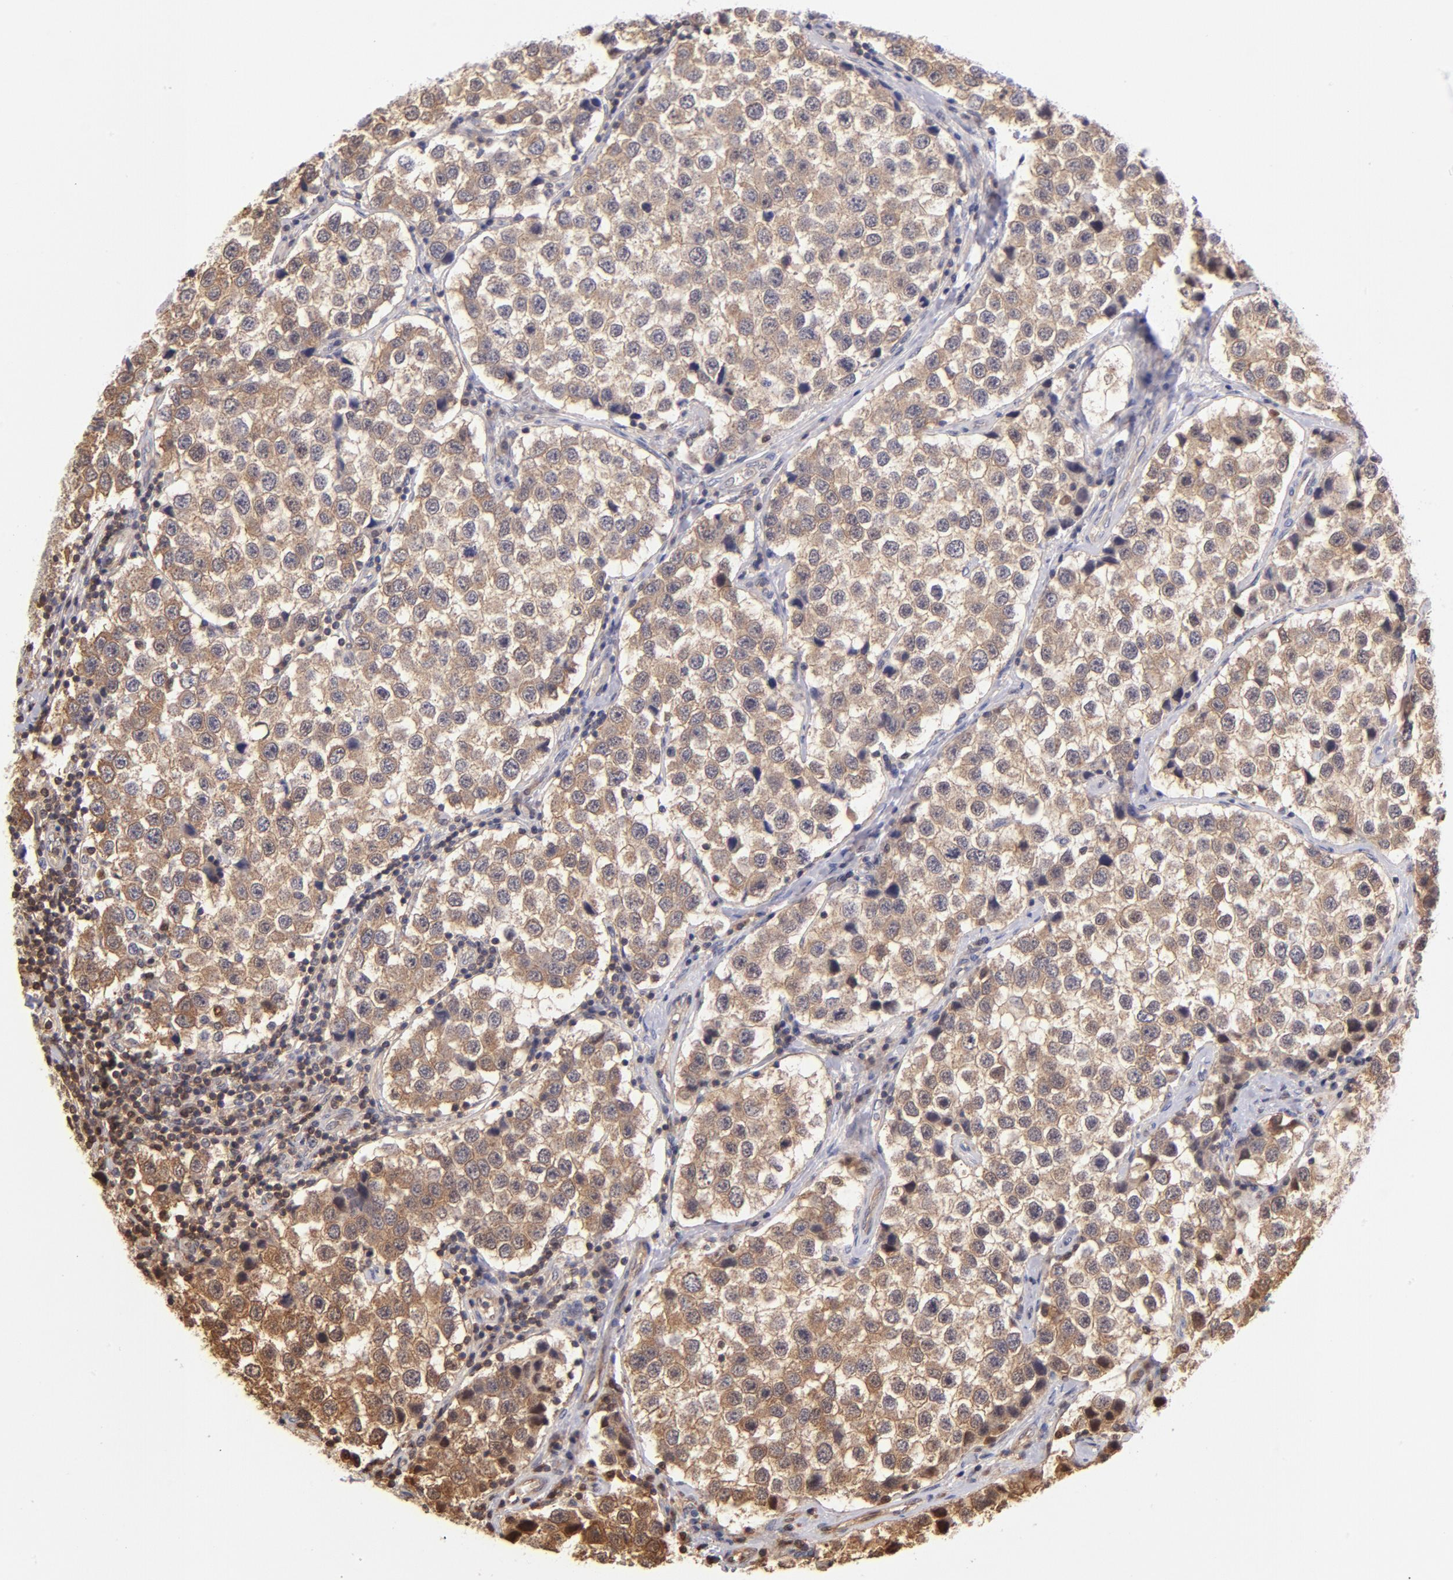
{"staining": {"intensity": "weak", "quantity": ">75%", "location": "cytoplasmic/membranous,nuclear"}, "tissue": "testis cancer", "cell_type": "Tumor cells", "image_type": "cancer", "snomed": [{"axis": "morphology", "description": "Seminoma, NOS"}, {"axis": "topography", "description": "Testis"}], "caption": "This micrograph demonstrates immunohistochemistry (IHC) staining of human testis cancer (seminoma), with low weak cytoplasmic/membranous and nuclear expression in approximately >75% of tumor cells.", "gene": "YWHAB", "patient": {"sex": "male", "age": 39}}